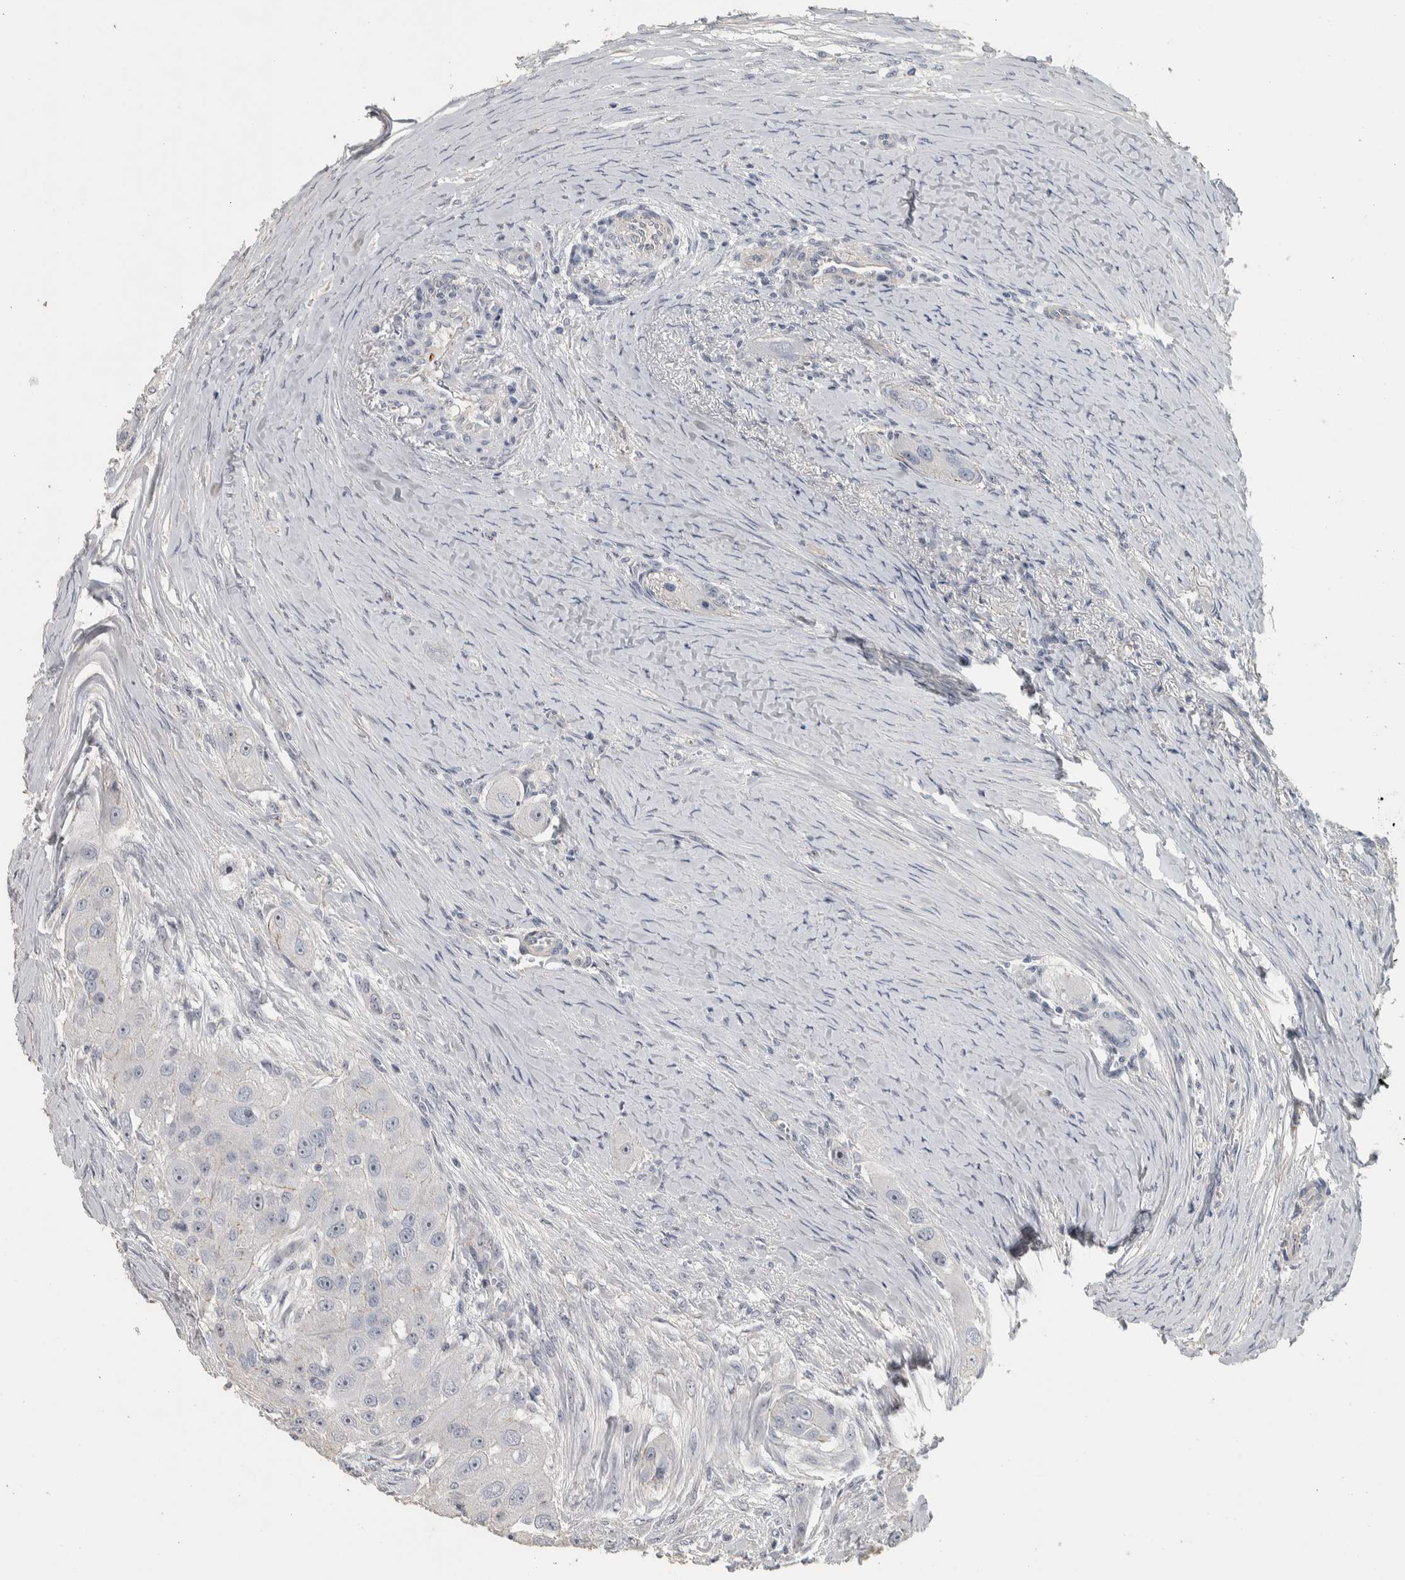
{"staining": {"intensity": "weak", "quantity": ">75%", "location": "nuclear"}, "tissue": "head and neck cancer", "cell_type": "Tumor cells", "image_type": "cancer", "snomed": [{"axis": "morphology", "description": "Normal tissue, NOS"}, {"axis": "morphology", "description": "Squamous cell carcinoma, NOS"}, {"axis": "topography", "description": "Skeletal muscle"}, {"axis": "topography", "description": "Head-Neck"}], "caption": "Head and neck cancer stained with DAB (3,3'-diaminobenzidine) immunohistochemistry exhibits low levels of weak nuclear staining in about >75% of tumor cells.", "gene": "DCAF10", "patient": {"sex": "male", "age": 51}}